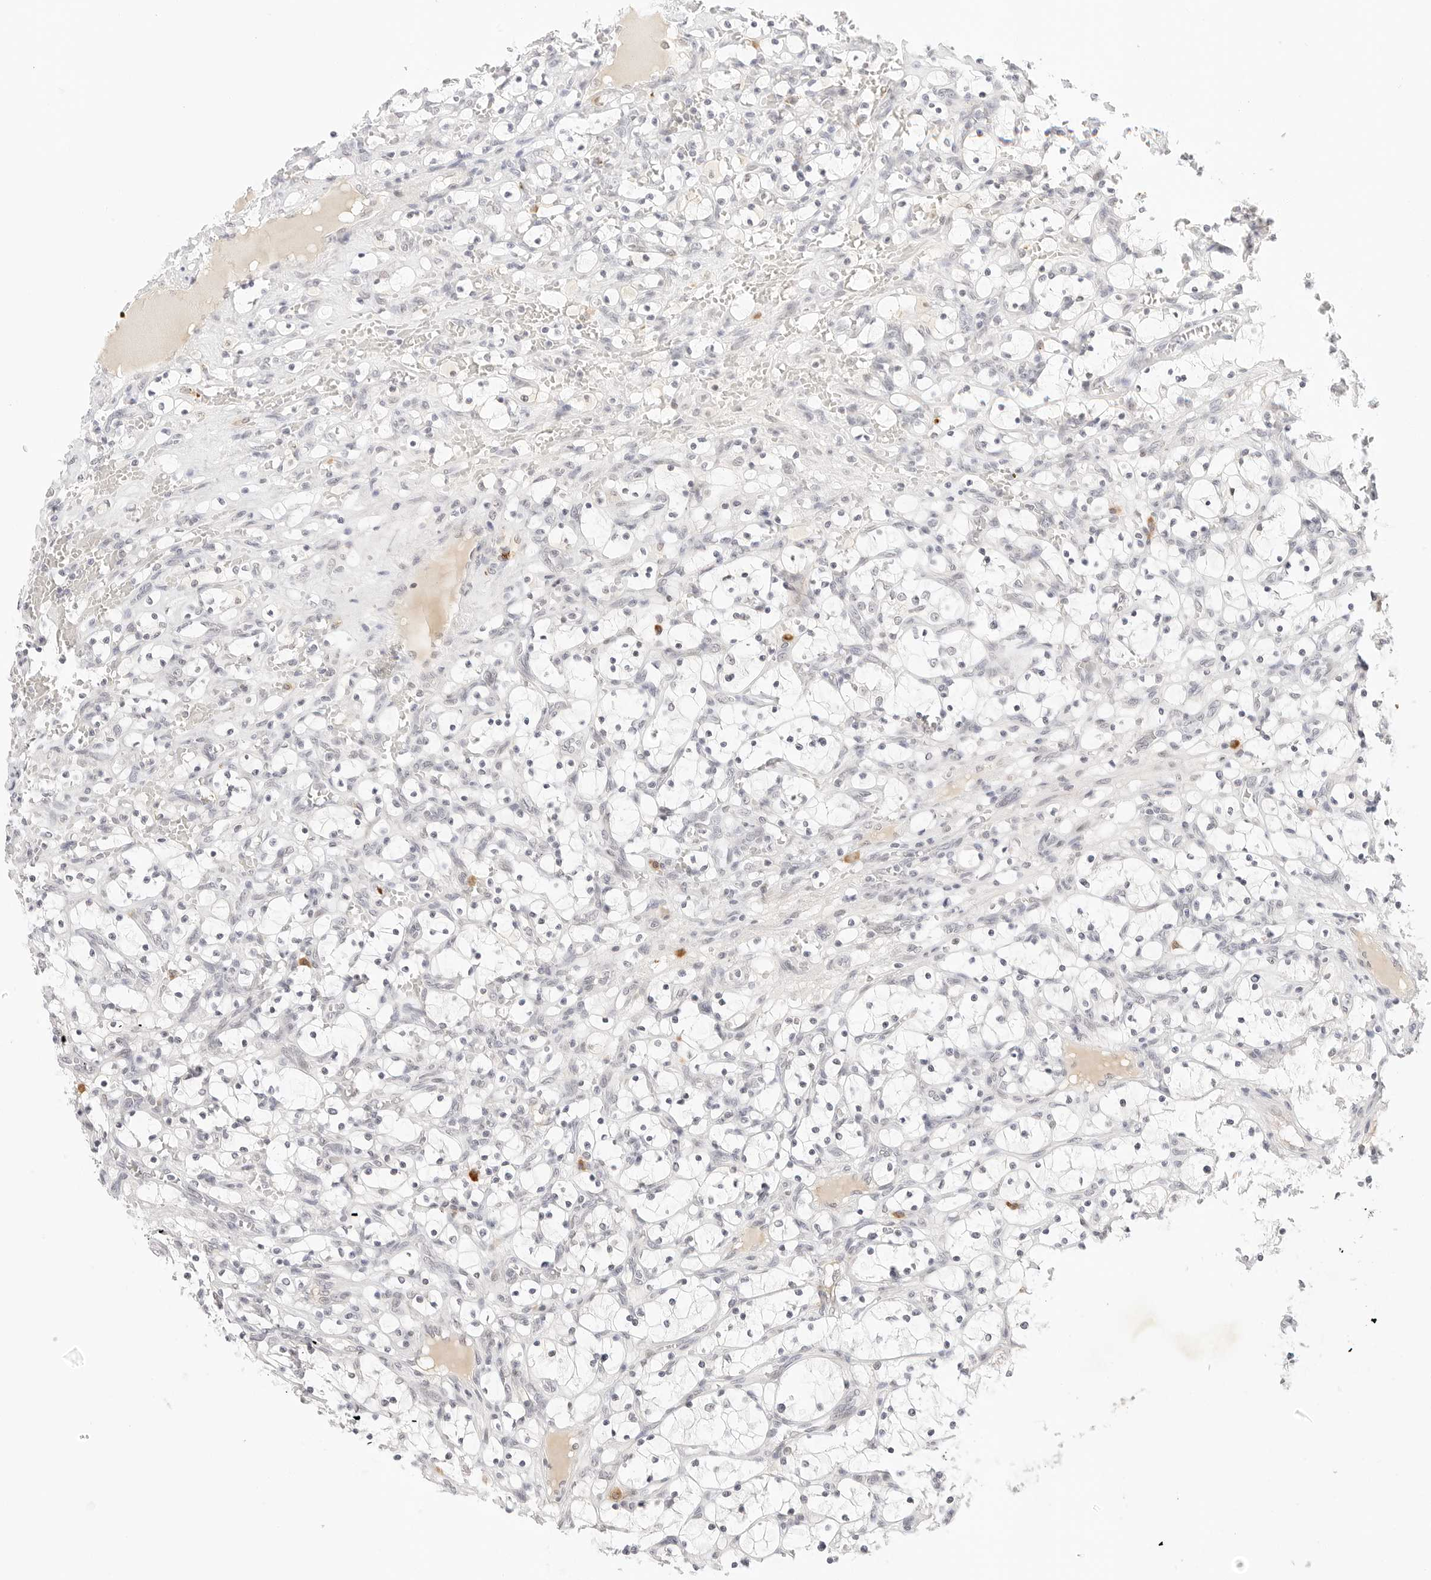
{"staining": {"intensity": "negative", "quantity": "none", "location": "none"}, "tissue": "renal cancer", "cell_type": "Tumor cells", "image_type": "cancer", "snomed": [{"axis": "morphology", "description": "Adenocarcinoma, NOS"}, {"axis": "topography", "description": "Kidney"}], "caption": "High magnification brightfield microscopy of renal cancer (adenocarcinoma) stained with DAB (3,3'-diaminobenzidine) (brown) and counterstained with hematoxylin (blue): tumor cells show no significant positivity. The staining was performed using DAB to visualize the protein expression in brown, while the nuclei were stained in blue with hematoxylin (Magnification: 20x).", "gene": "XKR4", "patient": {"sex": "female", "age": 69}}